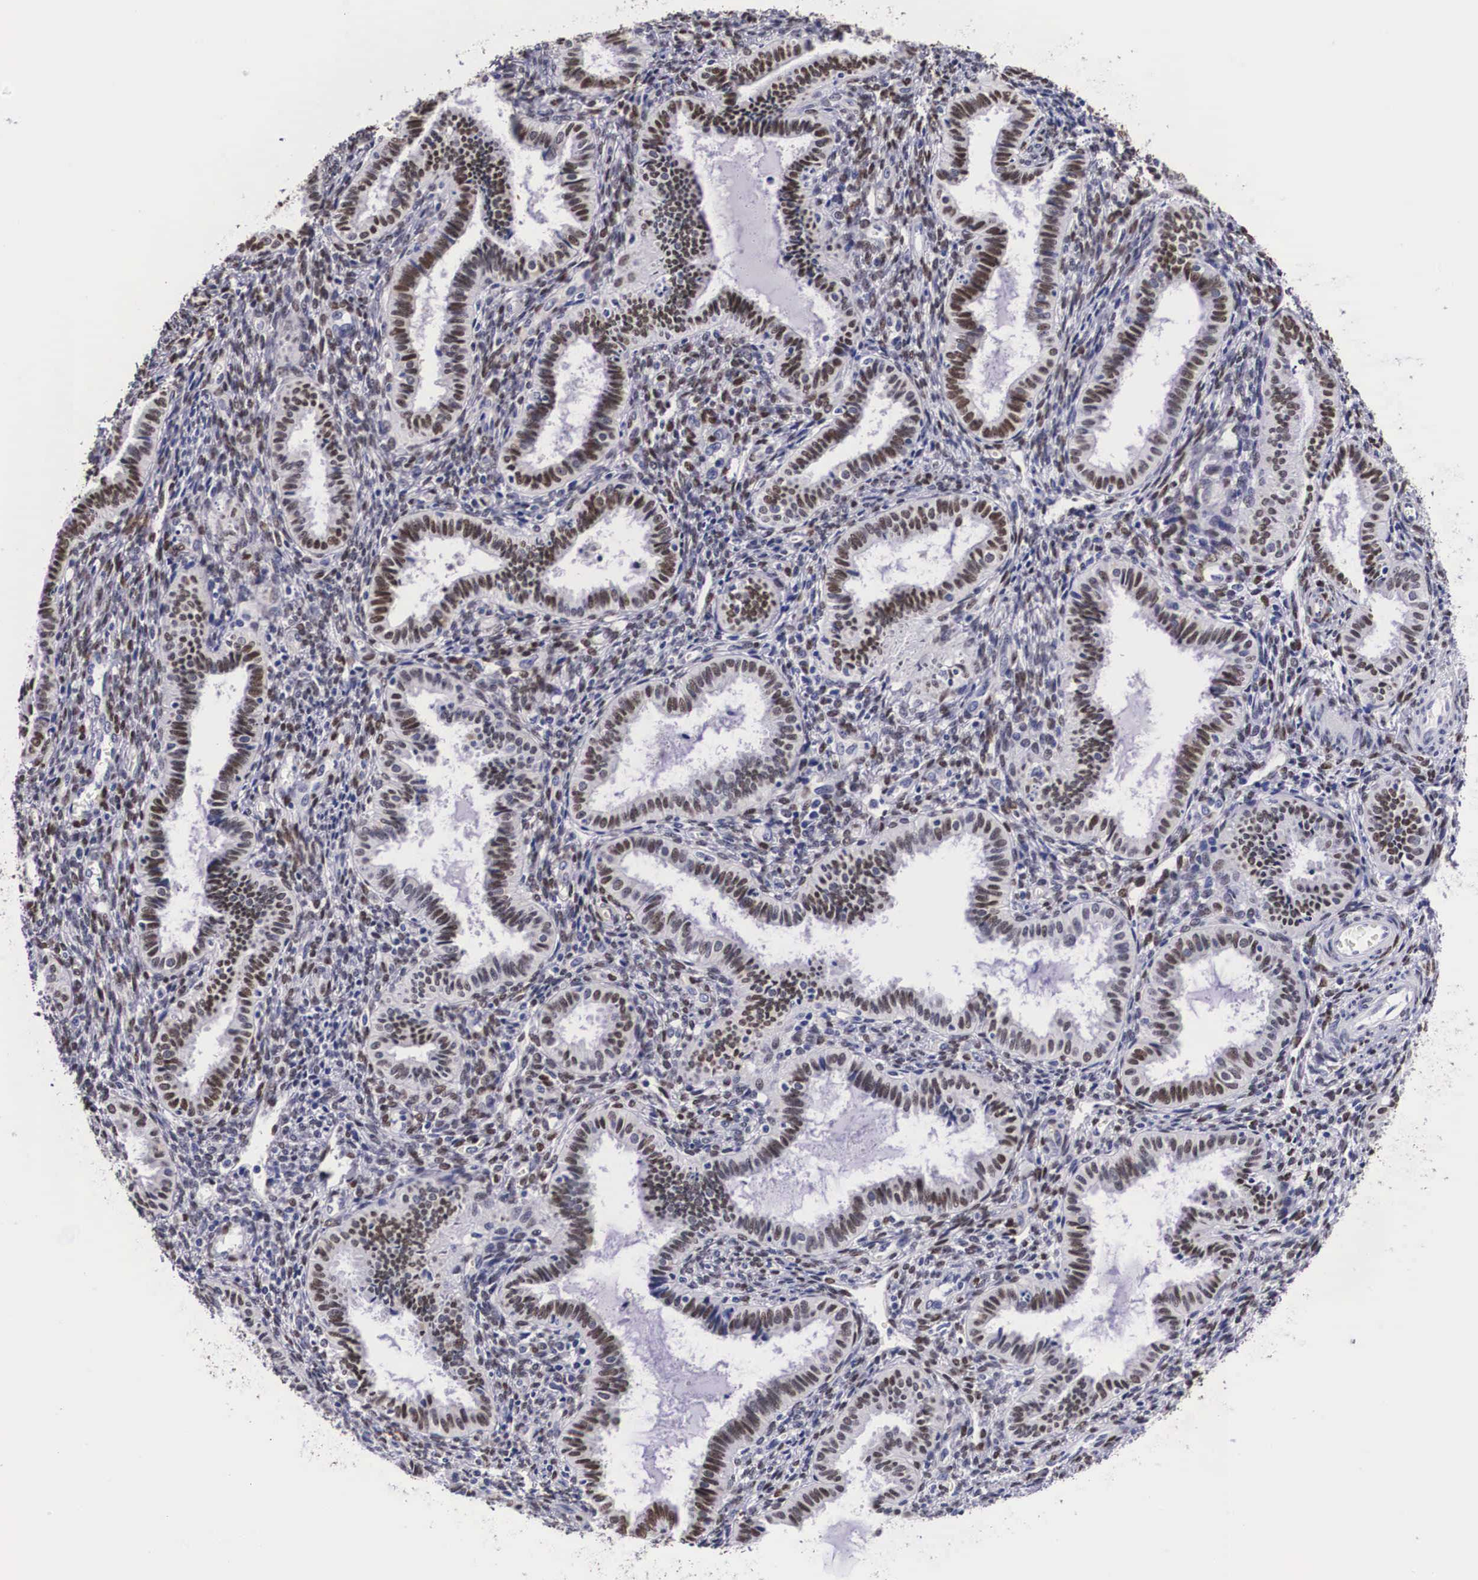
{"staining": {"intensity": "moderate", "quantity": "25%-75%", "location": "nuclear"}, "tissue": "endometrium", "cell_type": "Cells in endometrial stroma", "image_type": "normal", "snomed": [{"axis": "morphology", "description": "Normal tissue, NOS"}, {"axis": "topography", "description": "Endometrium"}], "caption": "The immunohistochemical stain shows moderate nuclear staining in cells in endometrial stroma of unremarkable endometrium.", "gene": "KHDRBS3", "patient": {"sex": "female", "age": 36}}